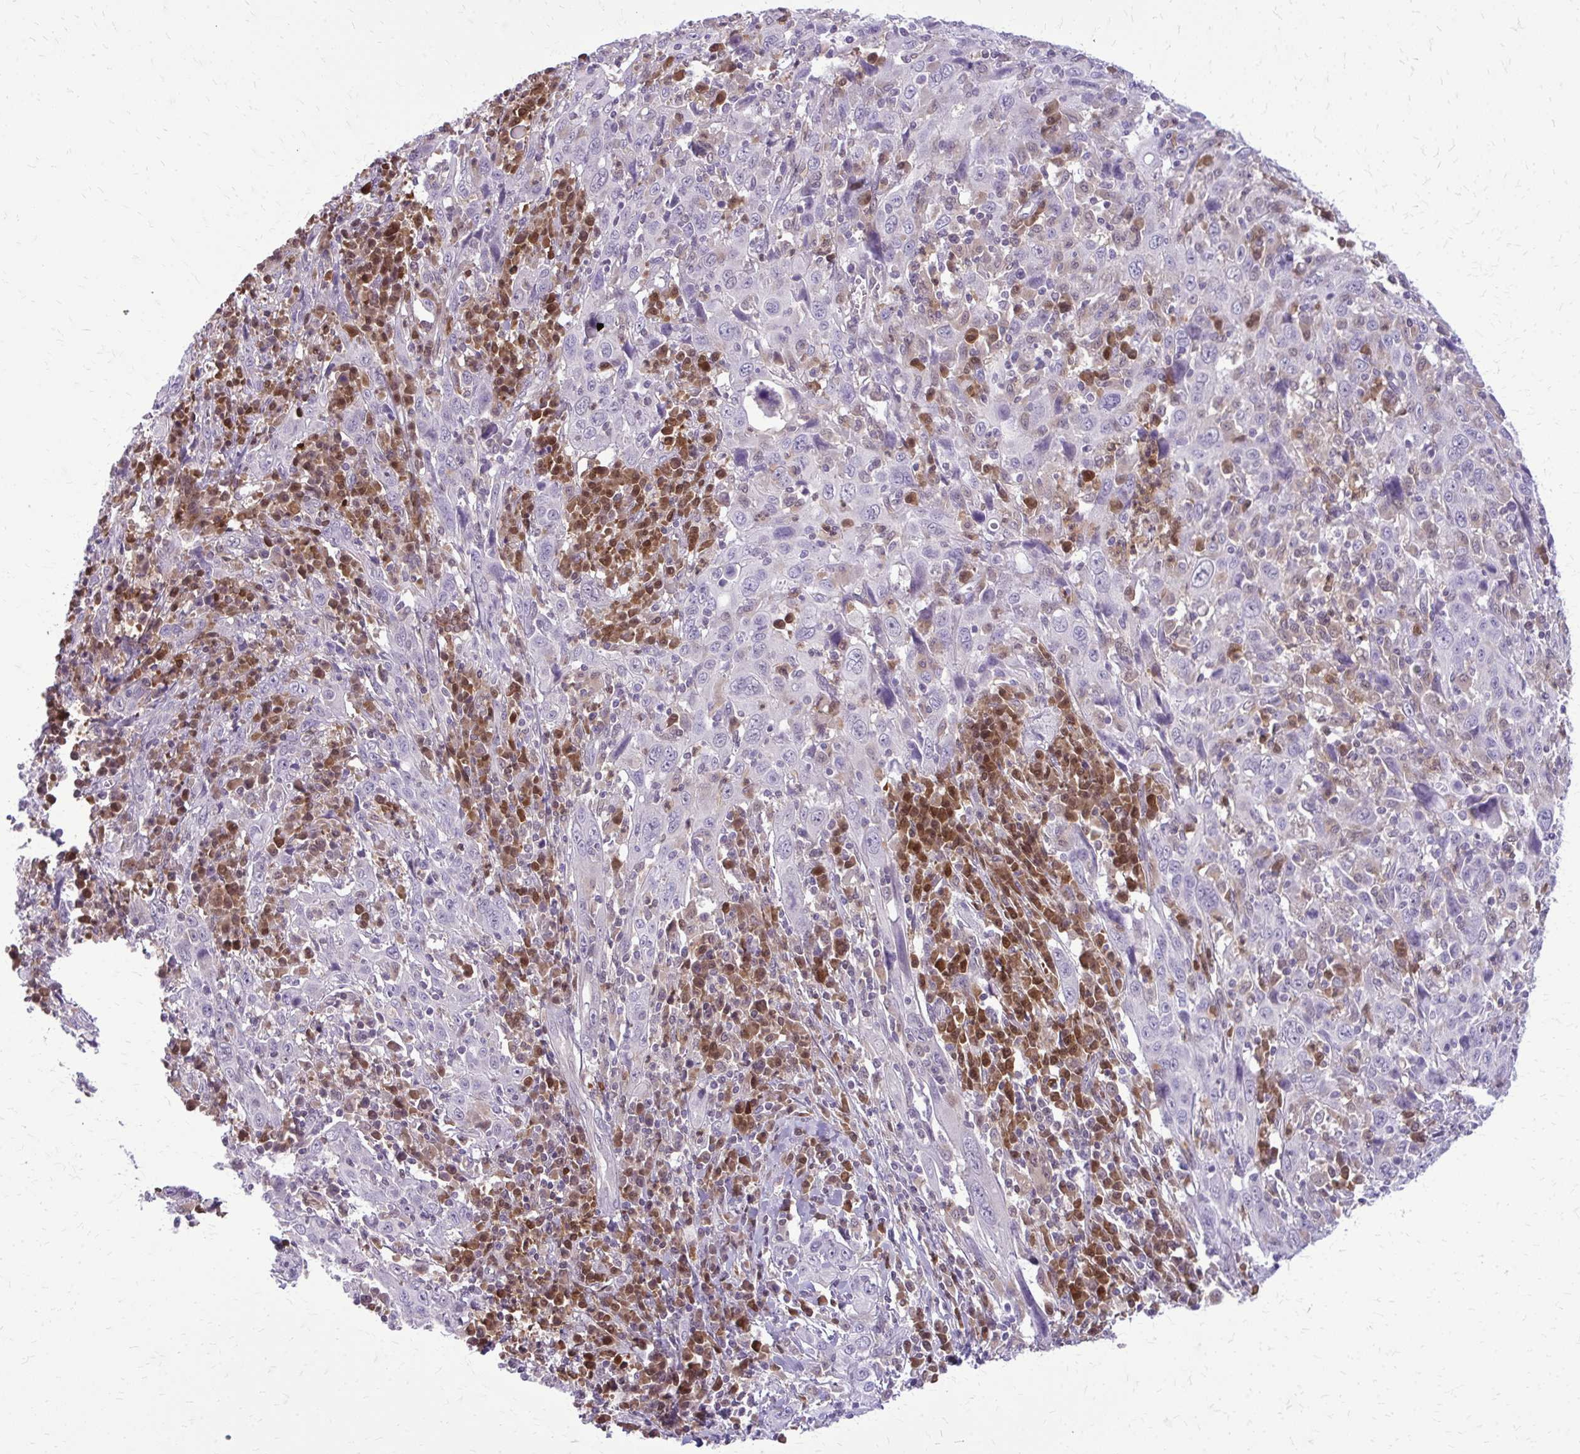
{"staining": {"intensity": "negative", "quantity": "none", "location": "none"}, "tissue": "cervical cancer", "cell_type": "Tumor cells", "image_type": "cancer", "snomed": [{"axis": "morphology", "description": "Squamous cell carcinoma, NOS"}, {"axis": "topography", "description": "Cervix"}], "caption": "A high-resolution image shows IHC staining of cervical cancer (squamous cell carcinoma), which demonstrates no significant positivity in tumor cells.", "gene": "GLRX", "patient": {"sex": "female", "age": 46}}